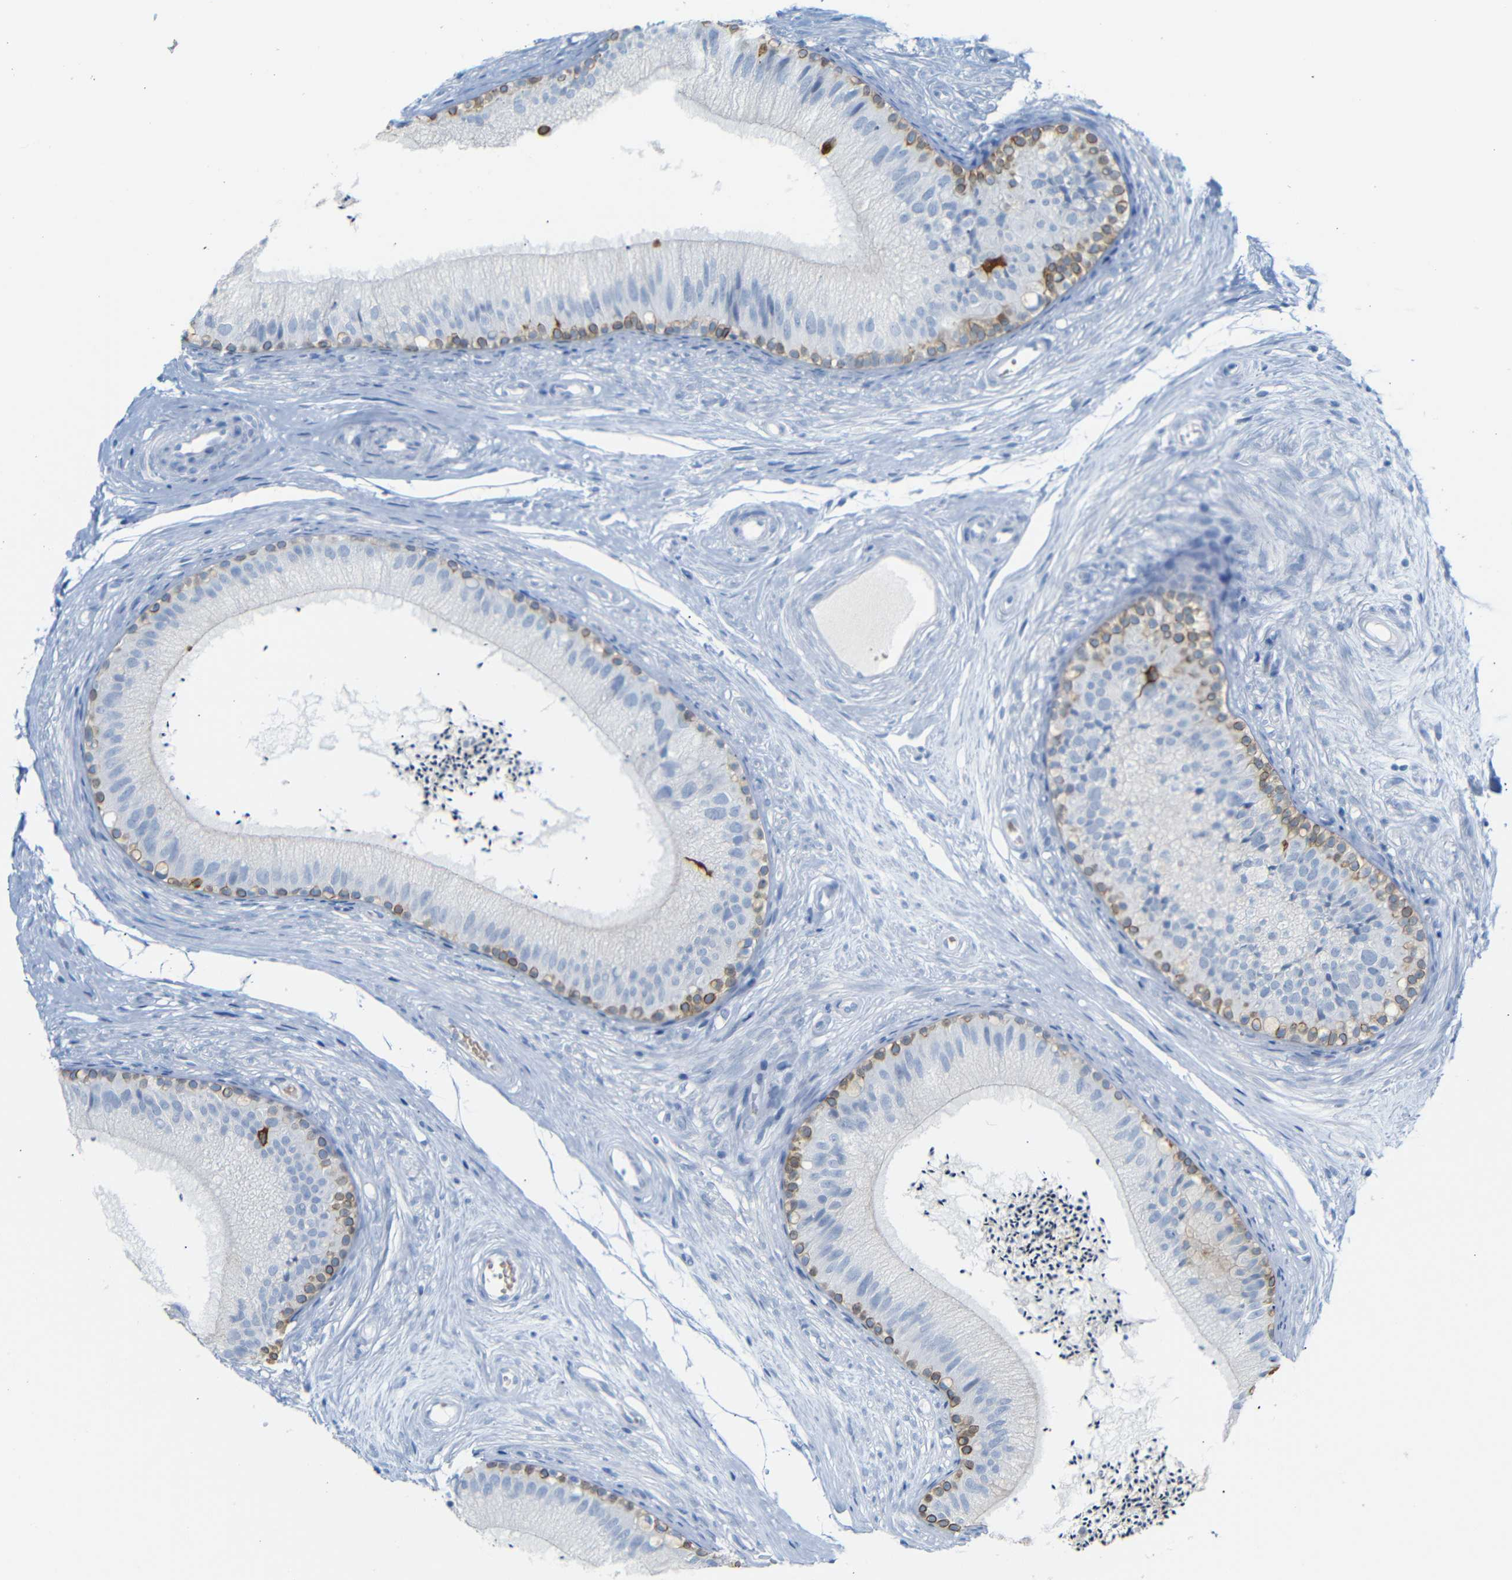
{"staining": {"intensity": "moderate", "quantity": "25%-75%", "location": "cytoplasmic/membranous,nuclear"}, "tissue": "epididymis", "cell_type": "Glandular cells", "image_type": "normal", "snomed": [{"axis": "morphology", "description": "Normal tissue, NOS"}, {"axis": "topography", "description": "Epididymis"}], "caption": "Epididymis stained for a protein (brown) shows moderate cytoplasmic/membranous,nuclear positive positivity in approximately 25%-75% of glandular cells.", "gene": "DYNAP", "patient": {"sex": "male", "age": 56}}